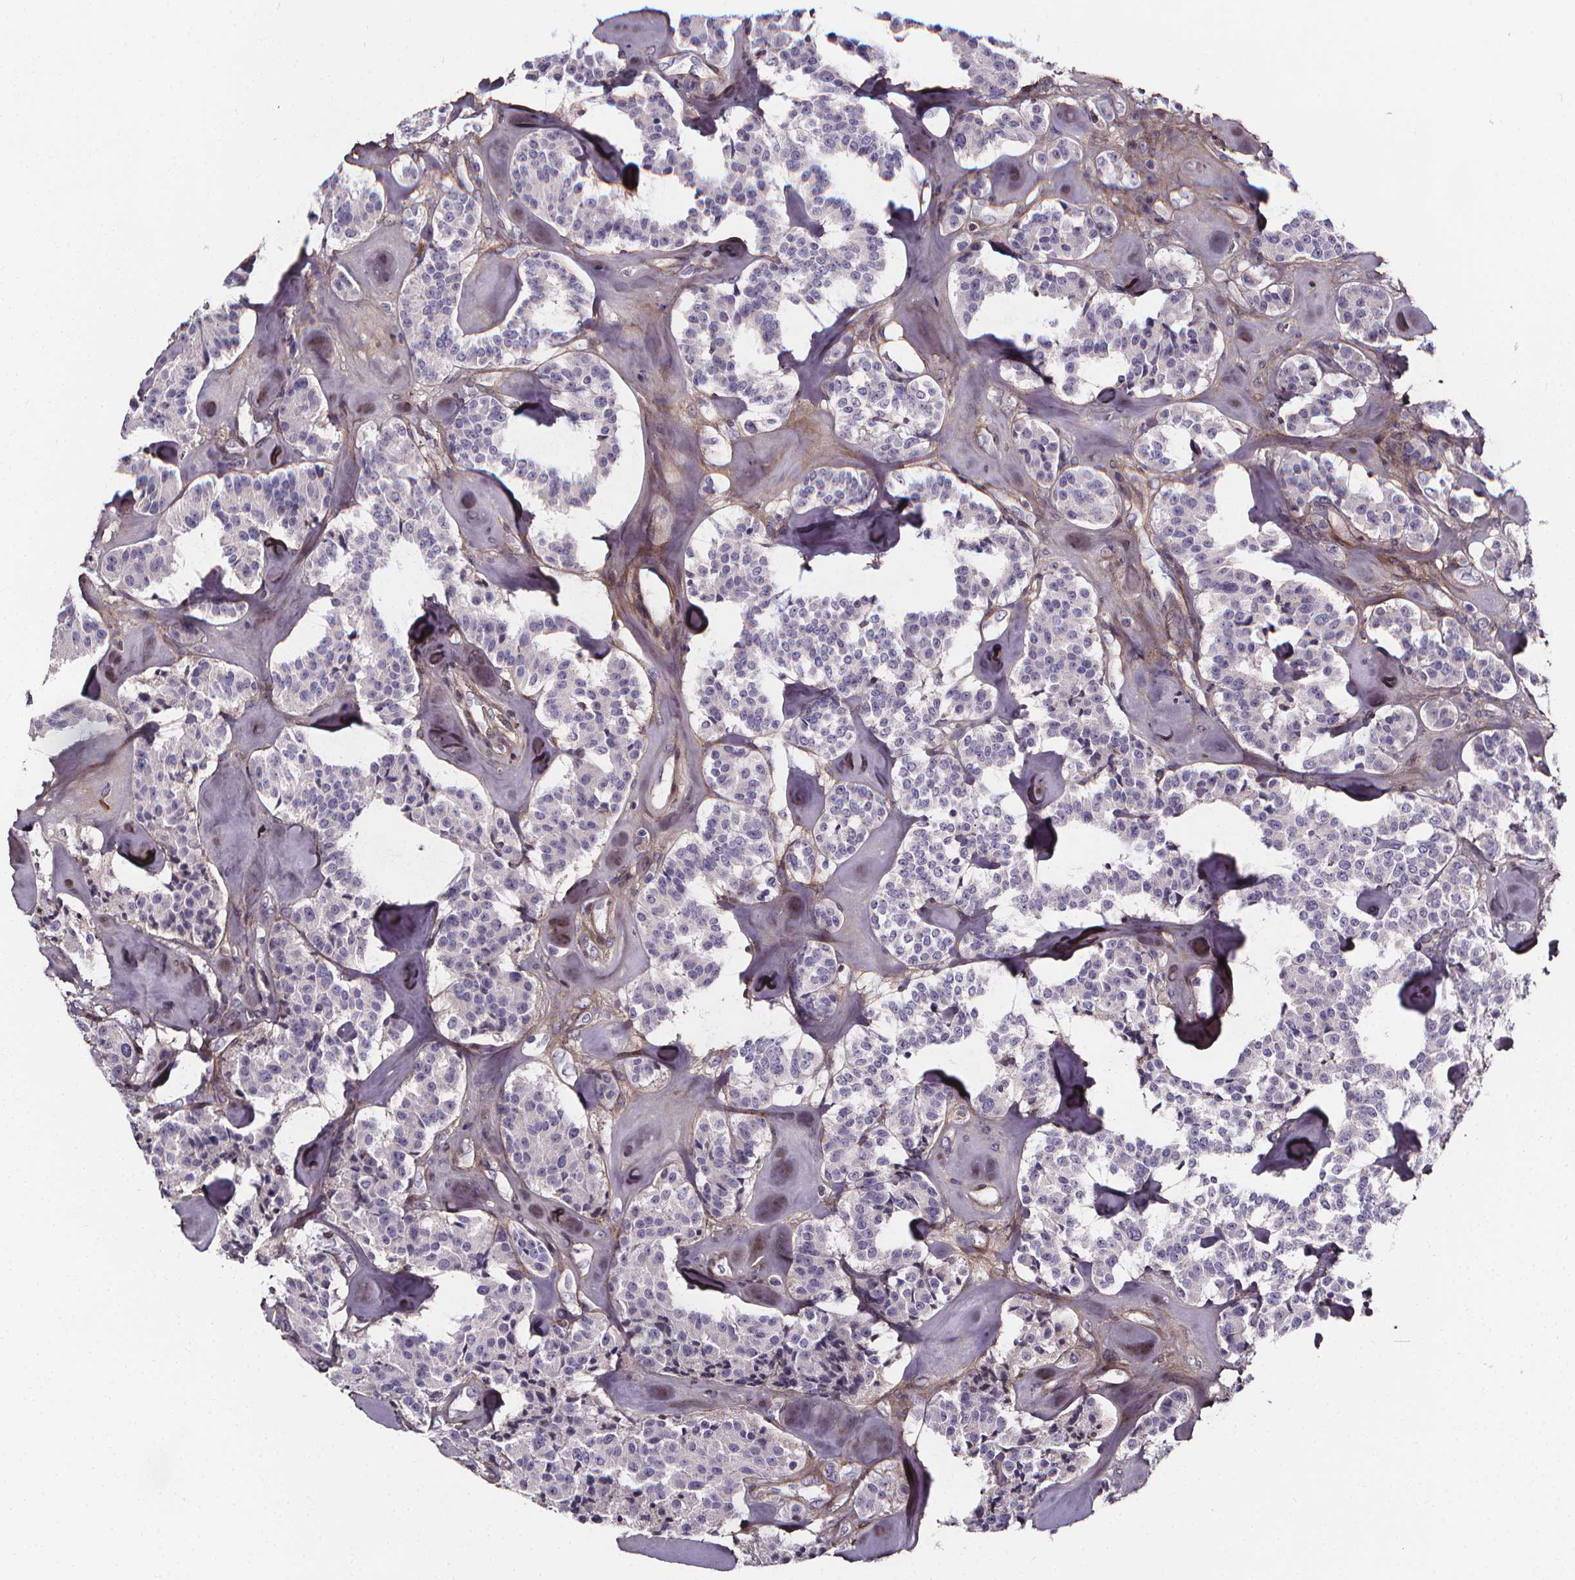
{"staining": {"intensity": "negative", "quantity": "none", "location": "none"}, "tissue": "carcinoid", "cell_type": "Tumor cells", "image_type": "cancer", "snomed": [{"axis": "morphology", "description": "Carcinoid, malignant, NOS"}, {"axis": "topography", "description": "Pancreas"}], "caption": "IHC histopathology image of human carcinoid (malignant) stained for a protein (brown), which shows no expression in tumor cells.", "gene": "AEBP1", "patient": {"sex": "male", "age": 41}}